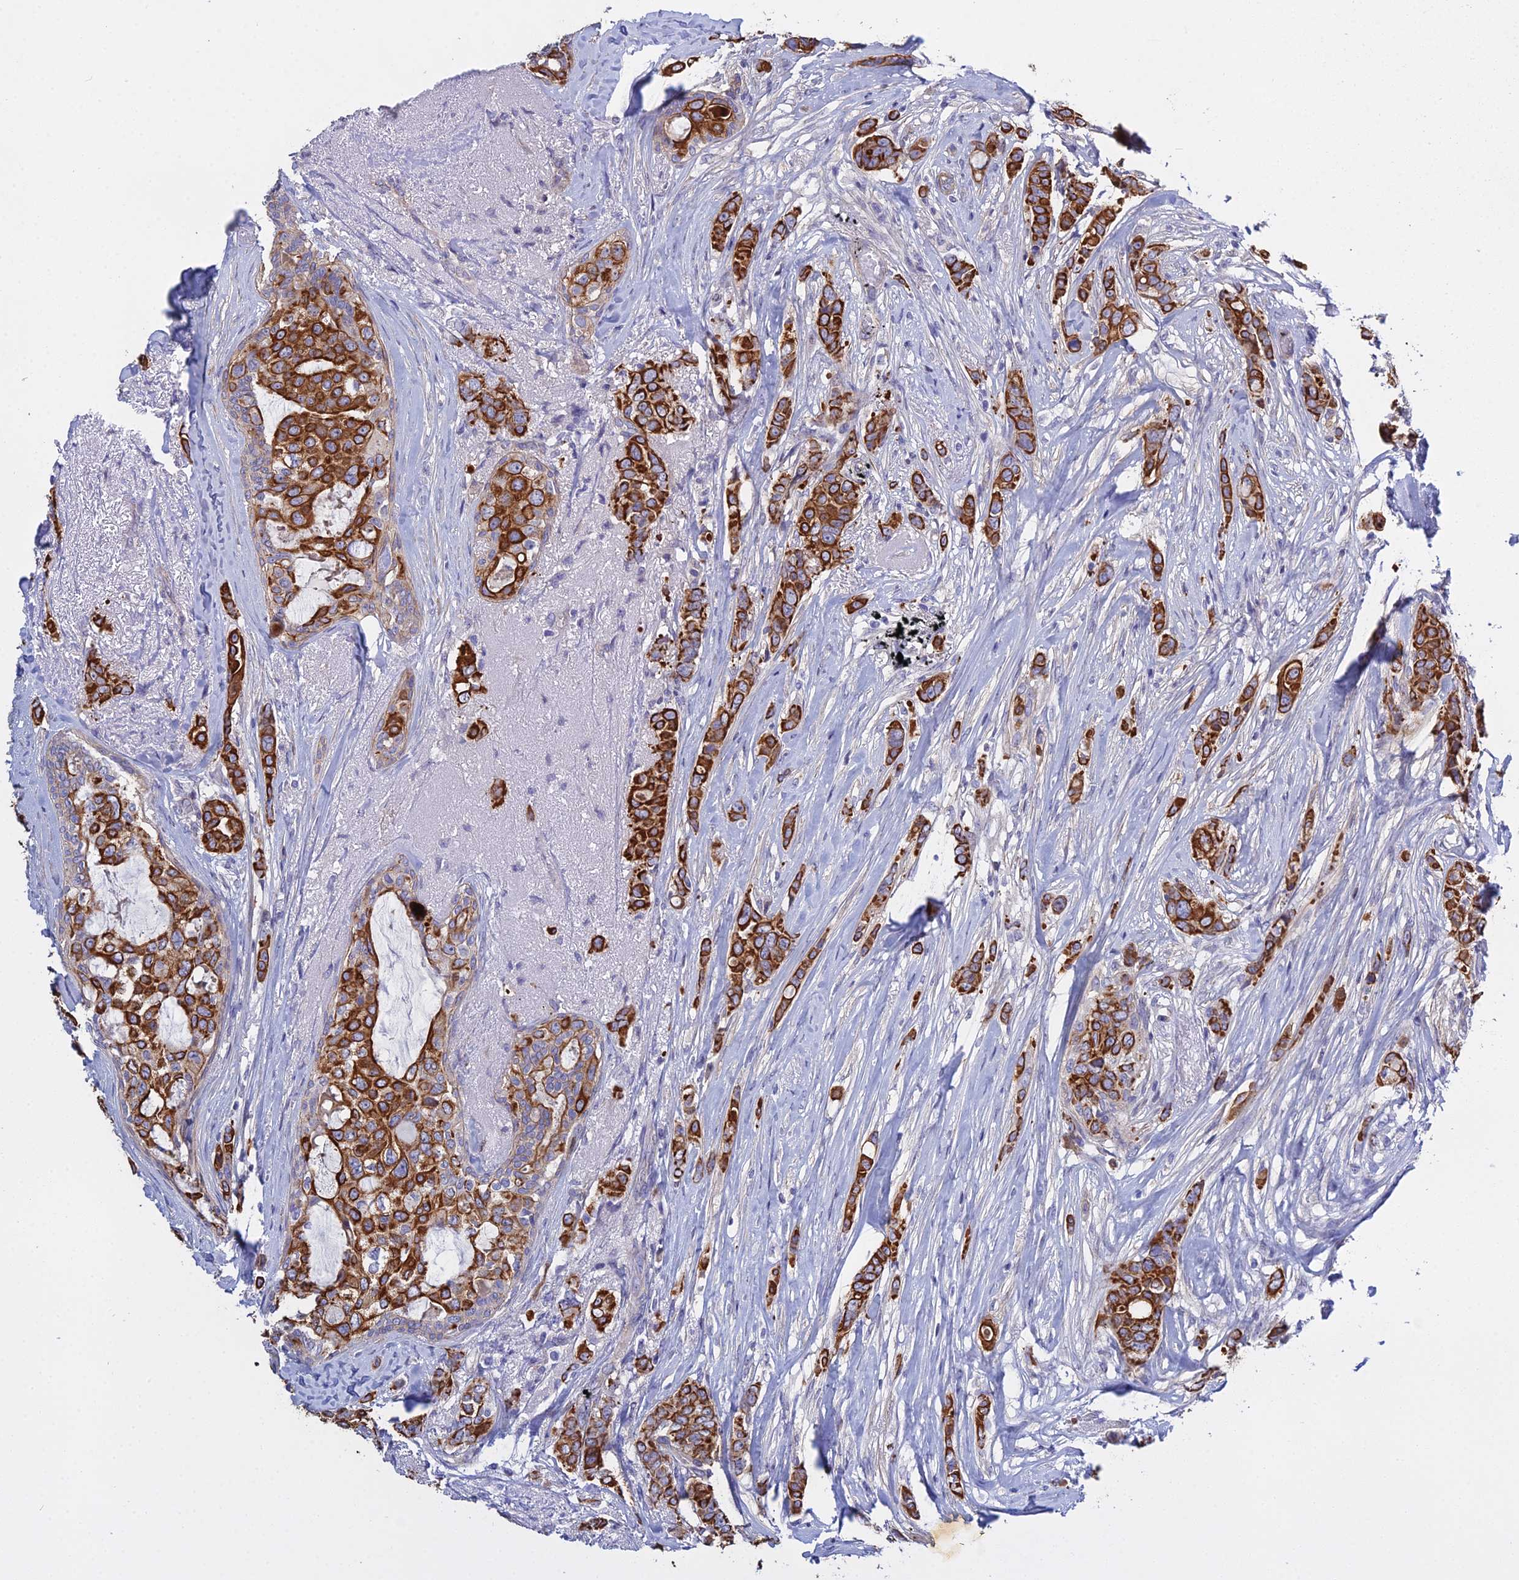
{"staining": {"intensity": "strong", "quantity": ">75%", "location": "cytoplasmic/membranous"}, "tissue": "breast cancer", "cell_type": "Tumor cells", "image_type": "cancer", "snomed": [{"axis": "morphology", "description": "Lobular carcinoma"}, {"axis": "topography", "description": "Breast"}], "caption": "This is a micrograph of immunohistochemistry (IHC) staining of lobular carcinoma (breast), which shows strong staining in the cytoplasmic/membranous of tumor cells.", "gene": "LZTS2", "patient": {"sex": "female", "age": 51}}